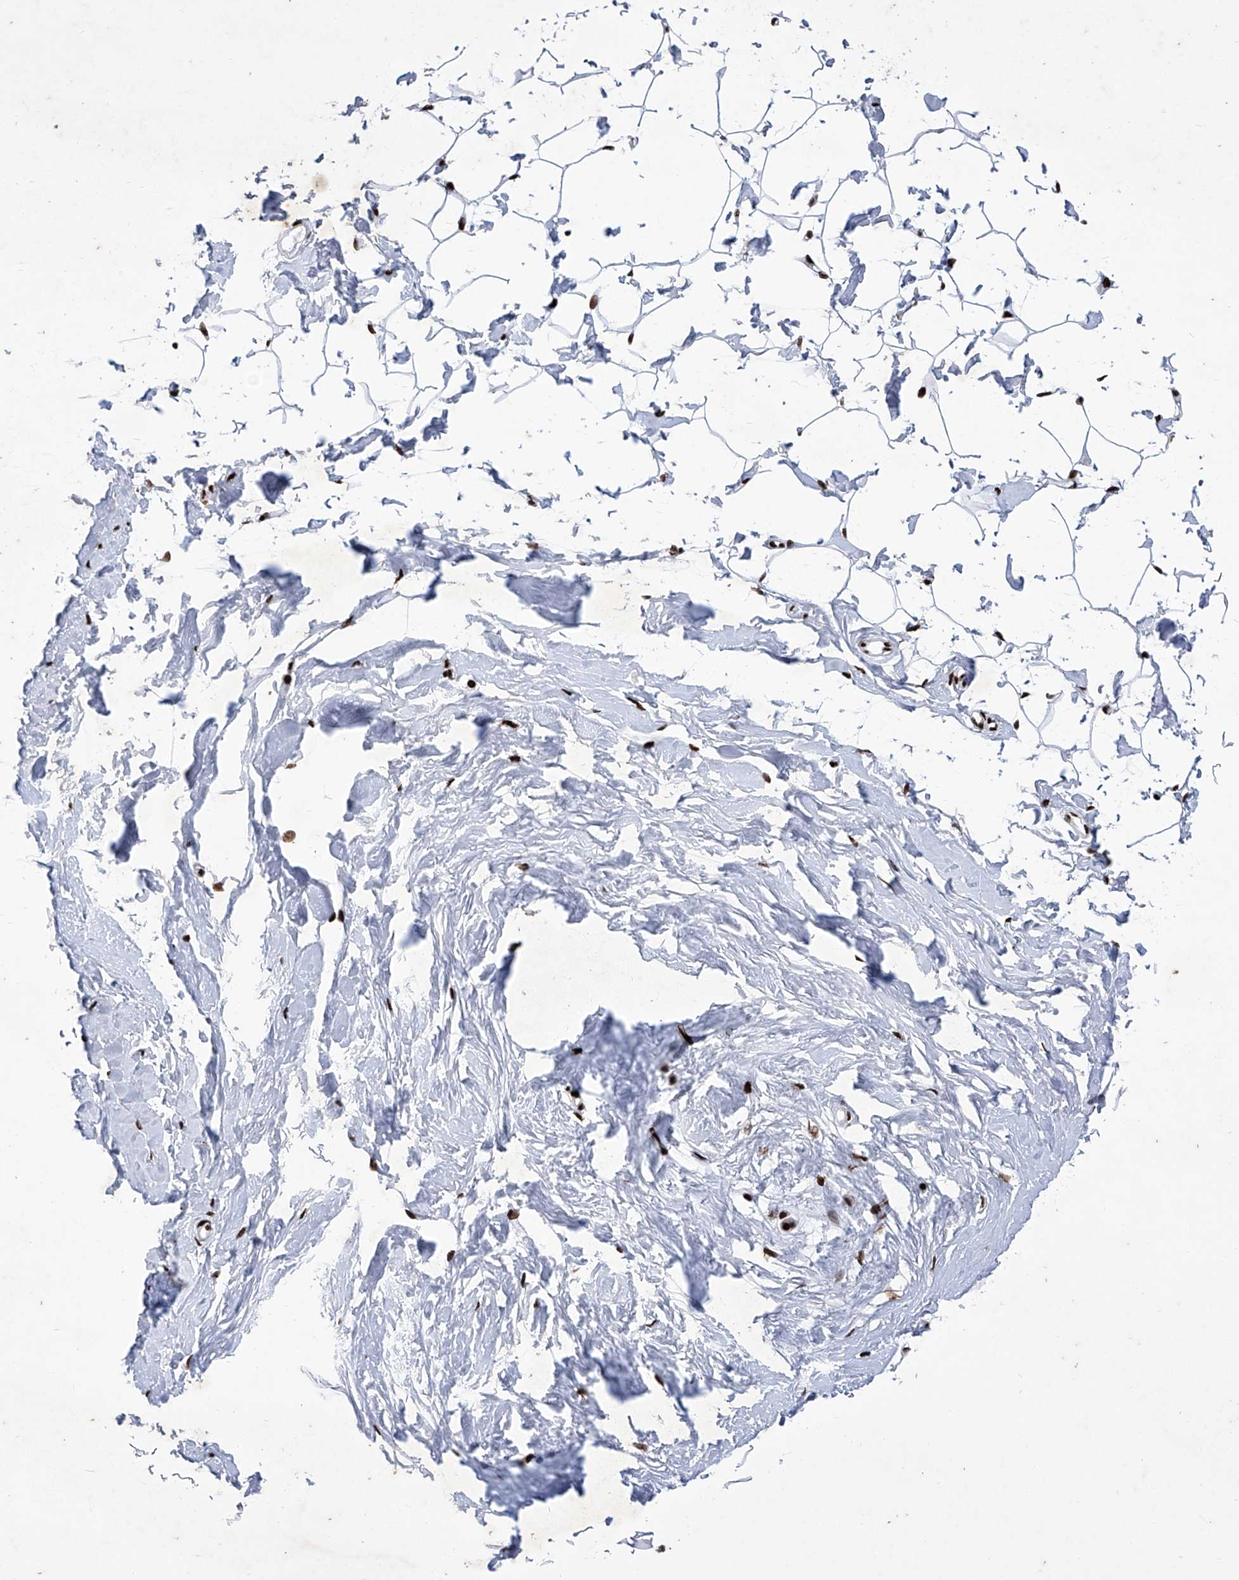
{"staining": {"intensity": "strong", "quantity": ">75%", "location": "nuclear"}, "tissue": "adipose tissue", "cell_type": "Adipocytes", "image_type": "normal", "snomed": [{"axis": "morphology", "description": "Normal tissue, NOS"}, {"axis": "topography", "description": "Breast"}], "caption": "Adipose tissue stained with IHC reveals strong nuclear positivity in approximately >75% of adipocytes.", "gene": "HEY2", "patient": {"sex": "female", "age": 23}}